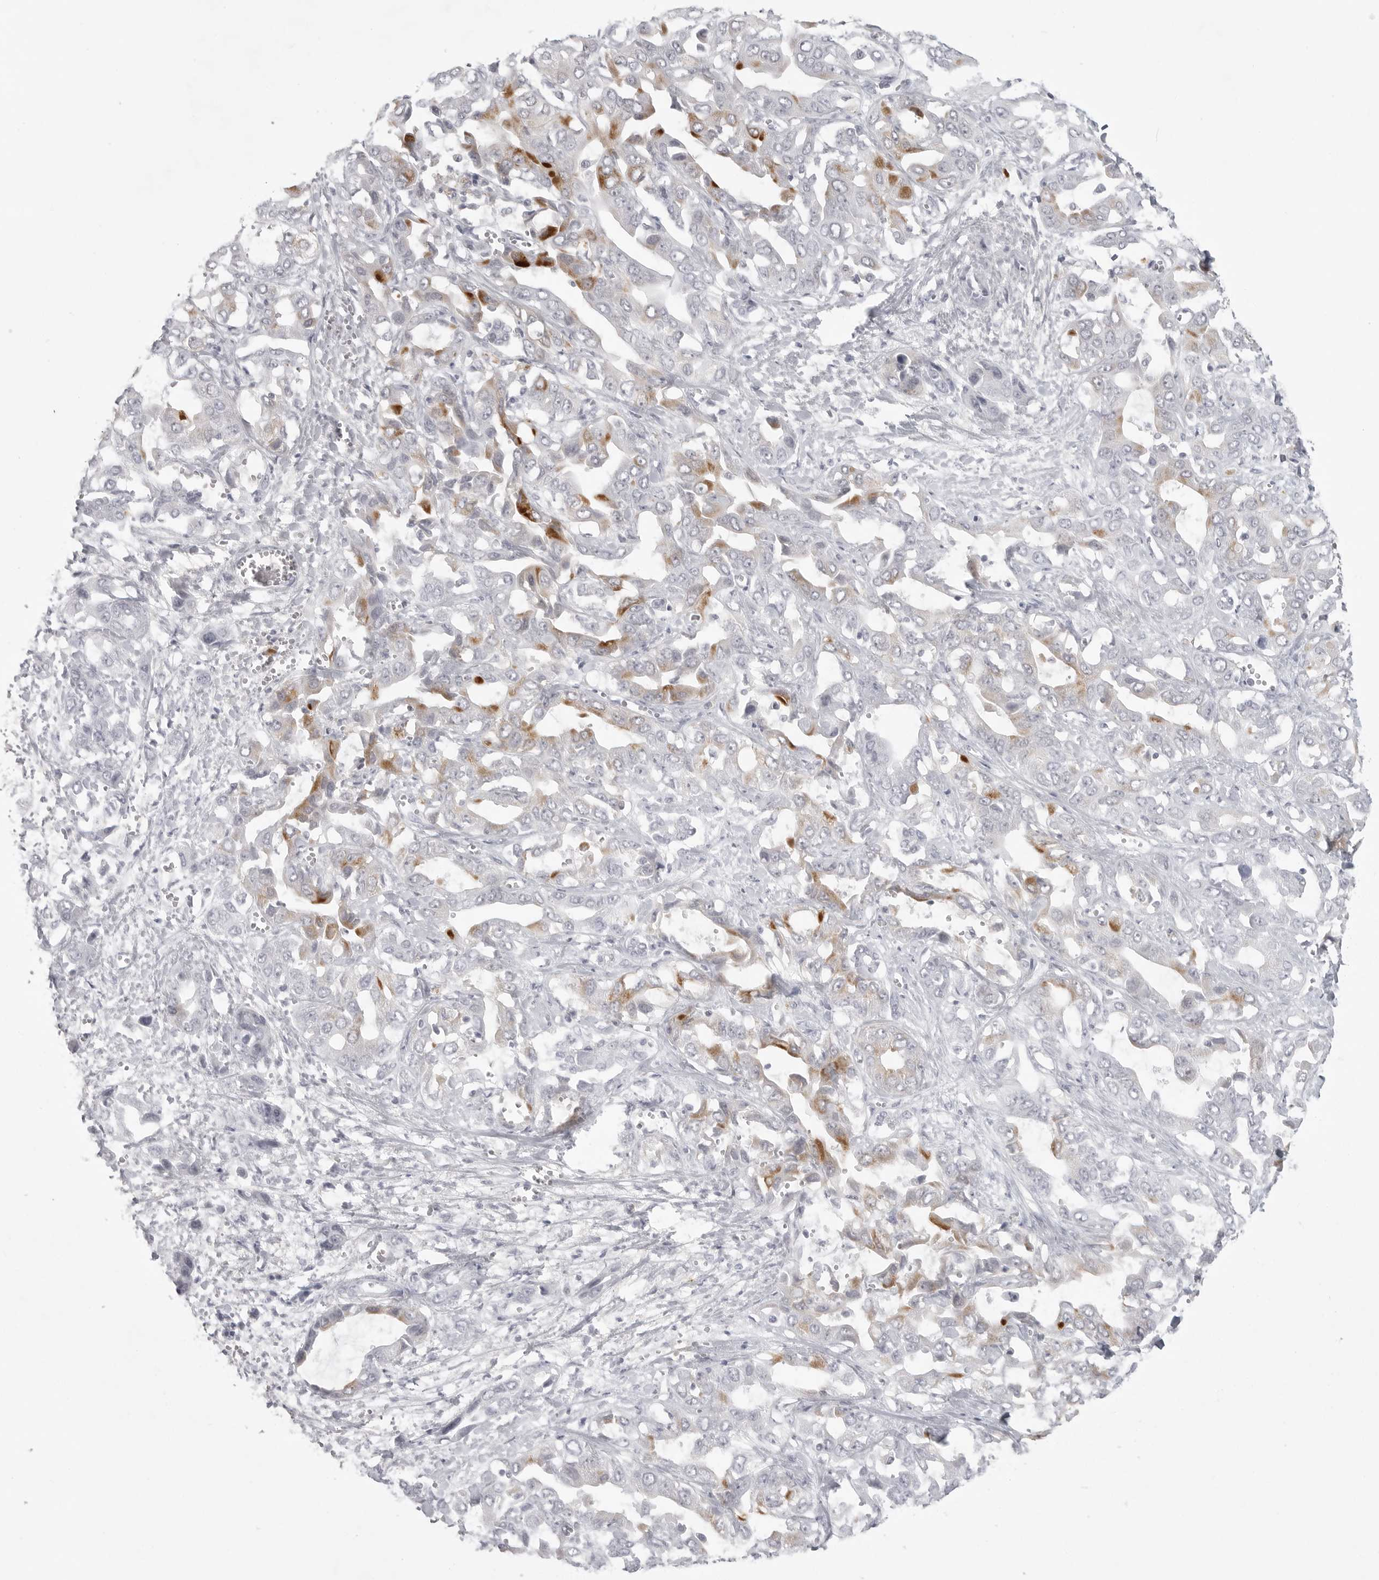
{"staining": {"intensity": "moderate", "quantity": "<25%", "location": "cytoplasmic/membranous"}, "tissue": "liver cancer", "cell_type": "Tumor cells", "image_type": "cancer", "snomed": [{"axis": "morphology", "description": "Cholangiocarcinoma"}, {"axis": "topography", "description": "Liver"}], "caption": "Immunohistochemical staining of human liver cholangiocarcinoma displays low levels of moderate cytoplasmic/membranous staining in approximately <25% of tumor cells. The protein of interest is stained brown, and the nuclei are stained in blue (DAB (3,3'-diaminobenzidine) IHC with brightfield microscopy, high magnification).", "gene": "TCTN3", "patient": {"sex": "female", "age": 52}}